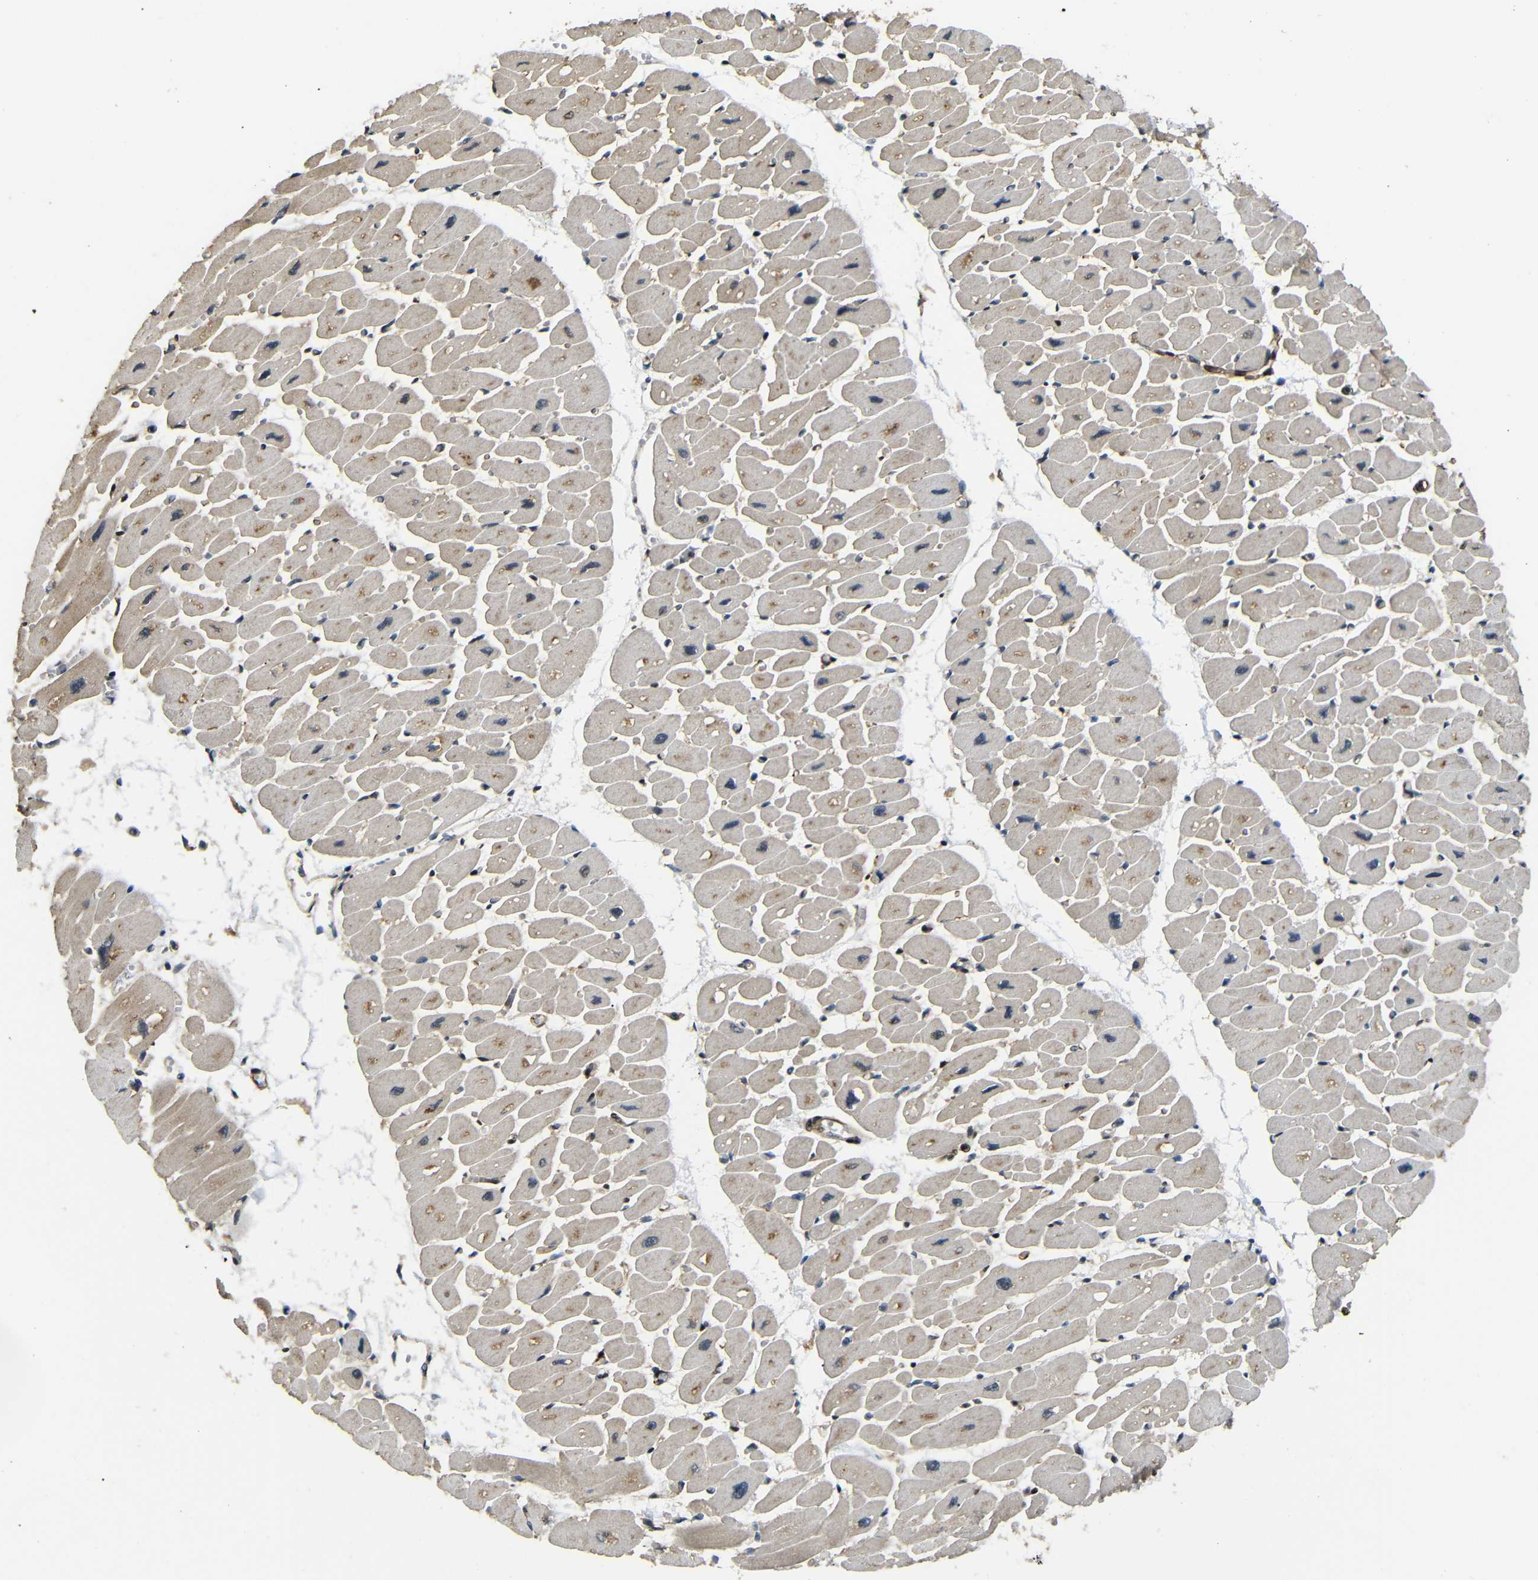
{"staining": {"intensity": "moderate", "quantity": "25%-75%", "location": "cytoplasmic/membranous,nuclear"}, "tissue": "heart muscle", "cell_type": "Cardiomyocytes", "image_type": "normal", "snomed": [{"axis": "morphology", "description": "Normal tissue, NOS"}, {"axis": "topography", "description": "Heart"}], "caption": "Moderate cytoplasmic/membranous,nuclear staining is seen in approximately 25%-75% of cardiomyocytes in unremarkable heart muscle.", "gene": "TBX2", "patient": {"sex": "female", "age": 54}}